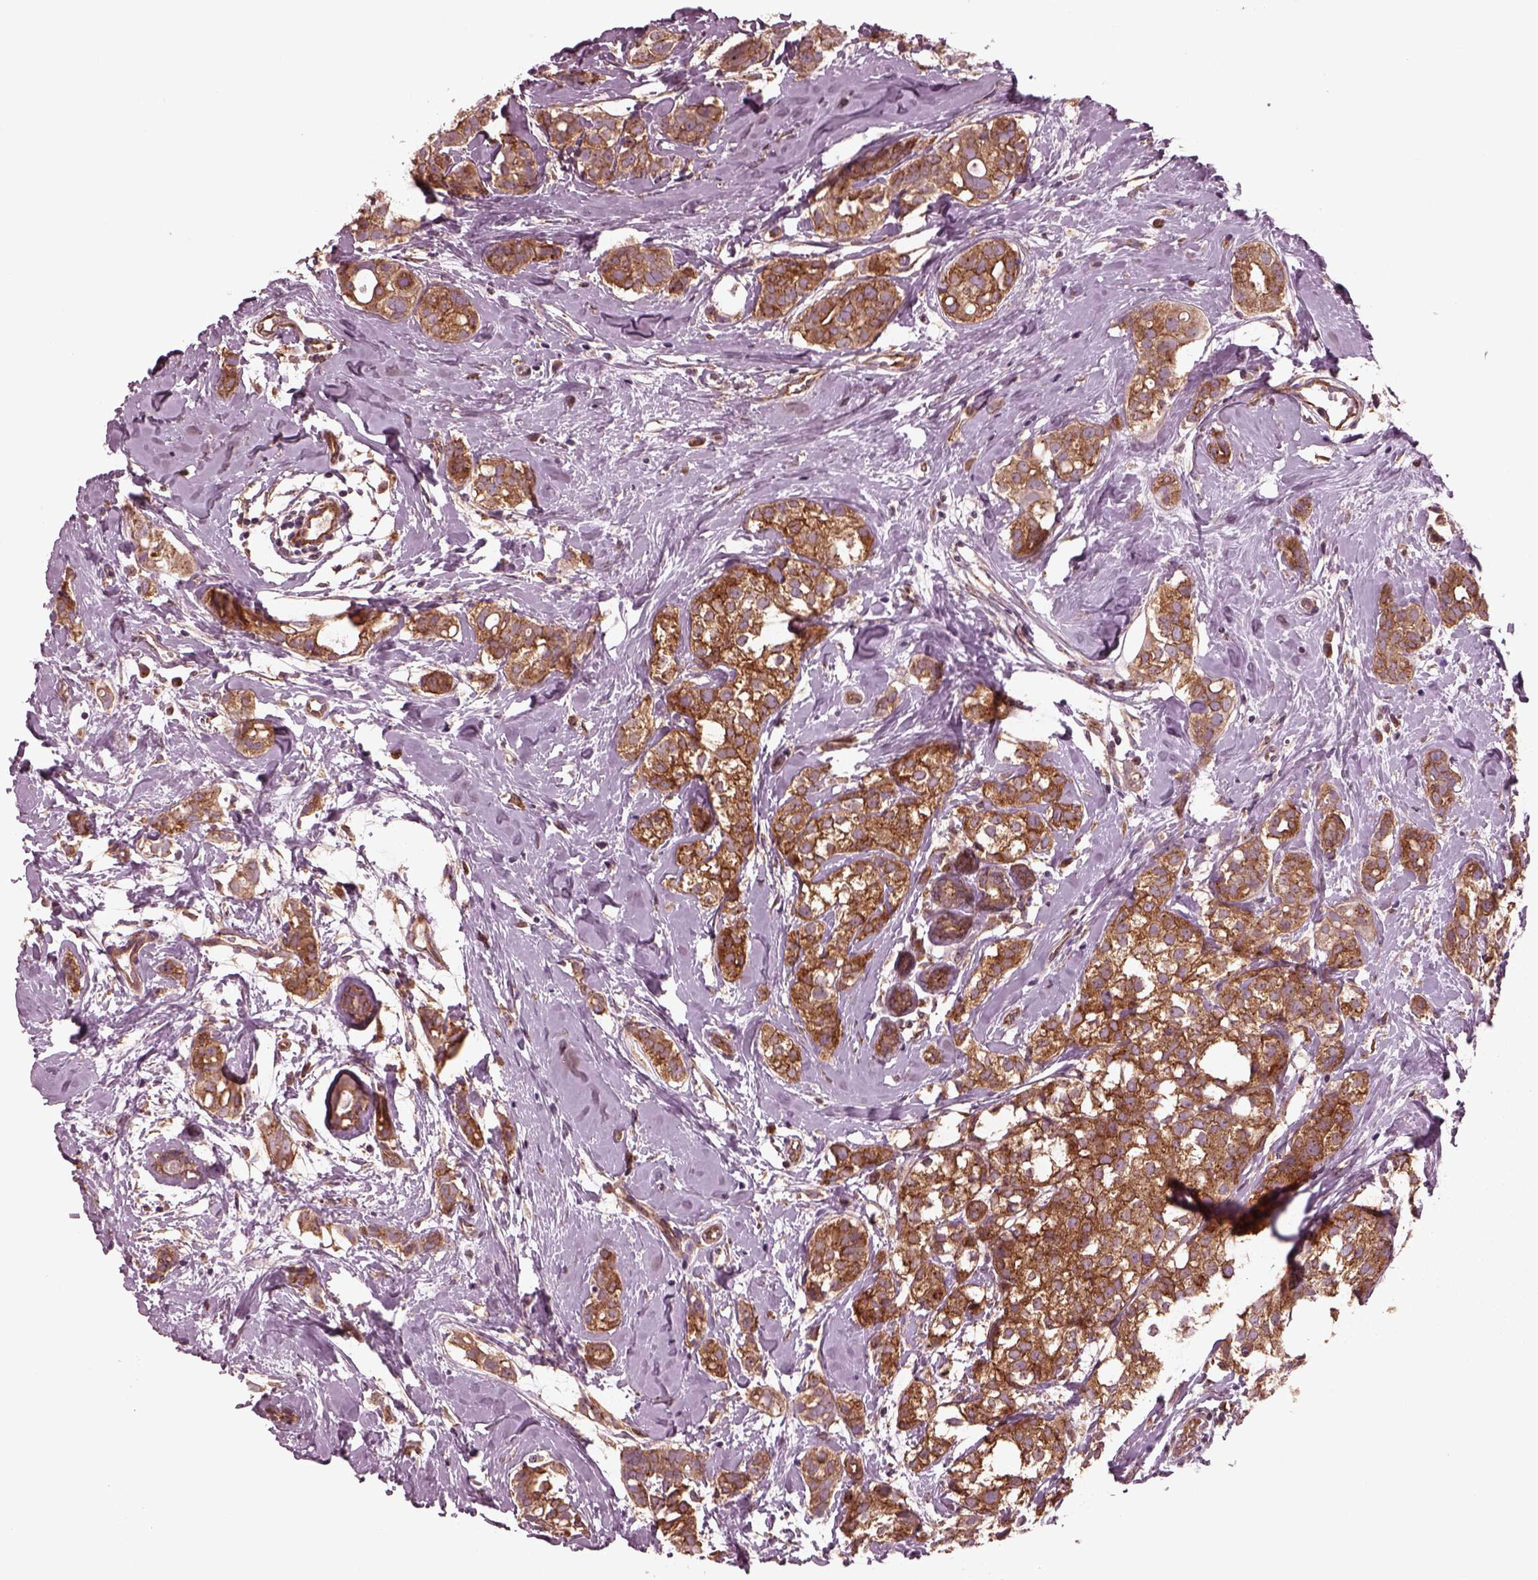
{"staining": {"intensity": "moderate", "quantity": ">75%", "location": "cytoplasmic/membranous"}, "tissue": "breast cancer", "cell_type": "Tumor cells", "image_type": "cancer", "snomed": [{"axis": "morphology", "description": "Duct carcinoma"}, {"axis": "topography", "description": "Breast"}], "caption": "This histopathology image demonstrates immunohistochemistry (IHC) staining of invasive ductal carcinoma (breast), with medium moderate cytoplasmic/membranous staining in about >75% of tumor cells.", "gene": "TUBG1", "patient": {"sex": "female", "age": 40}}